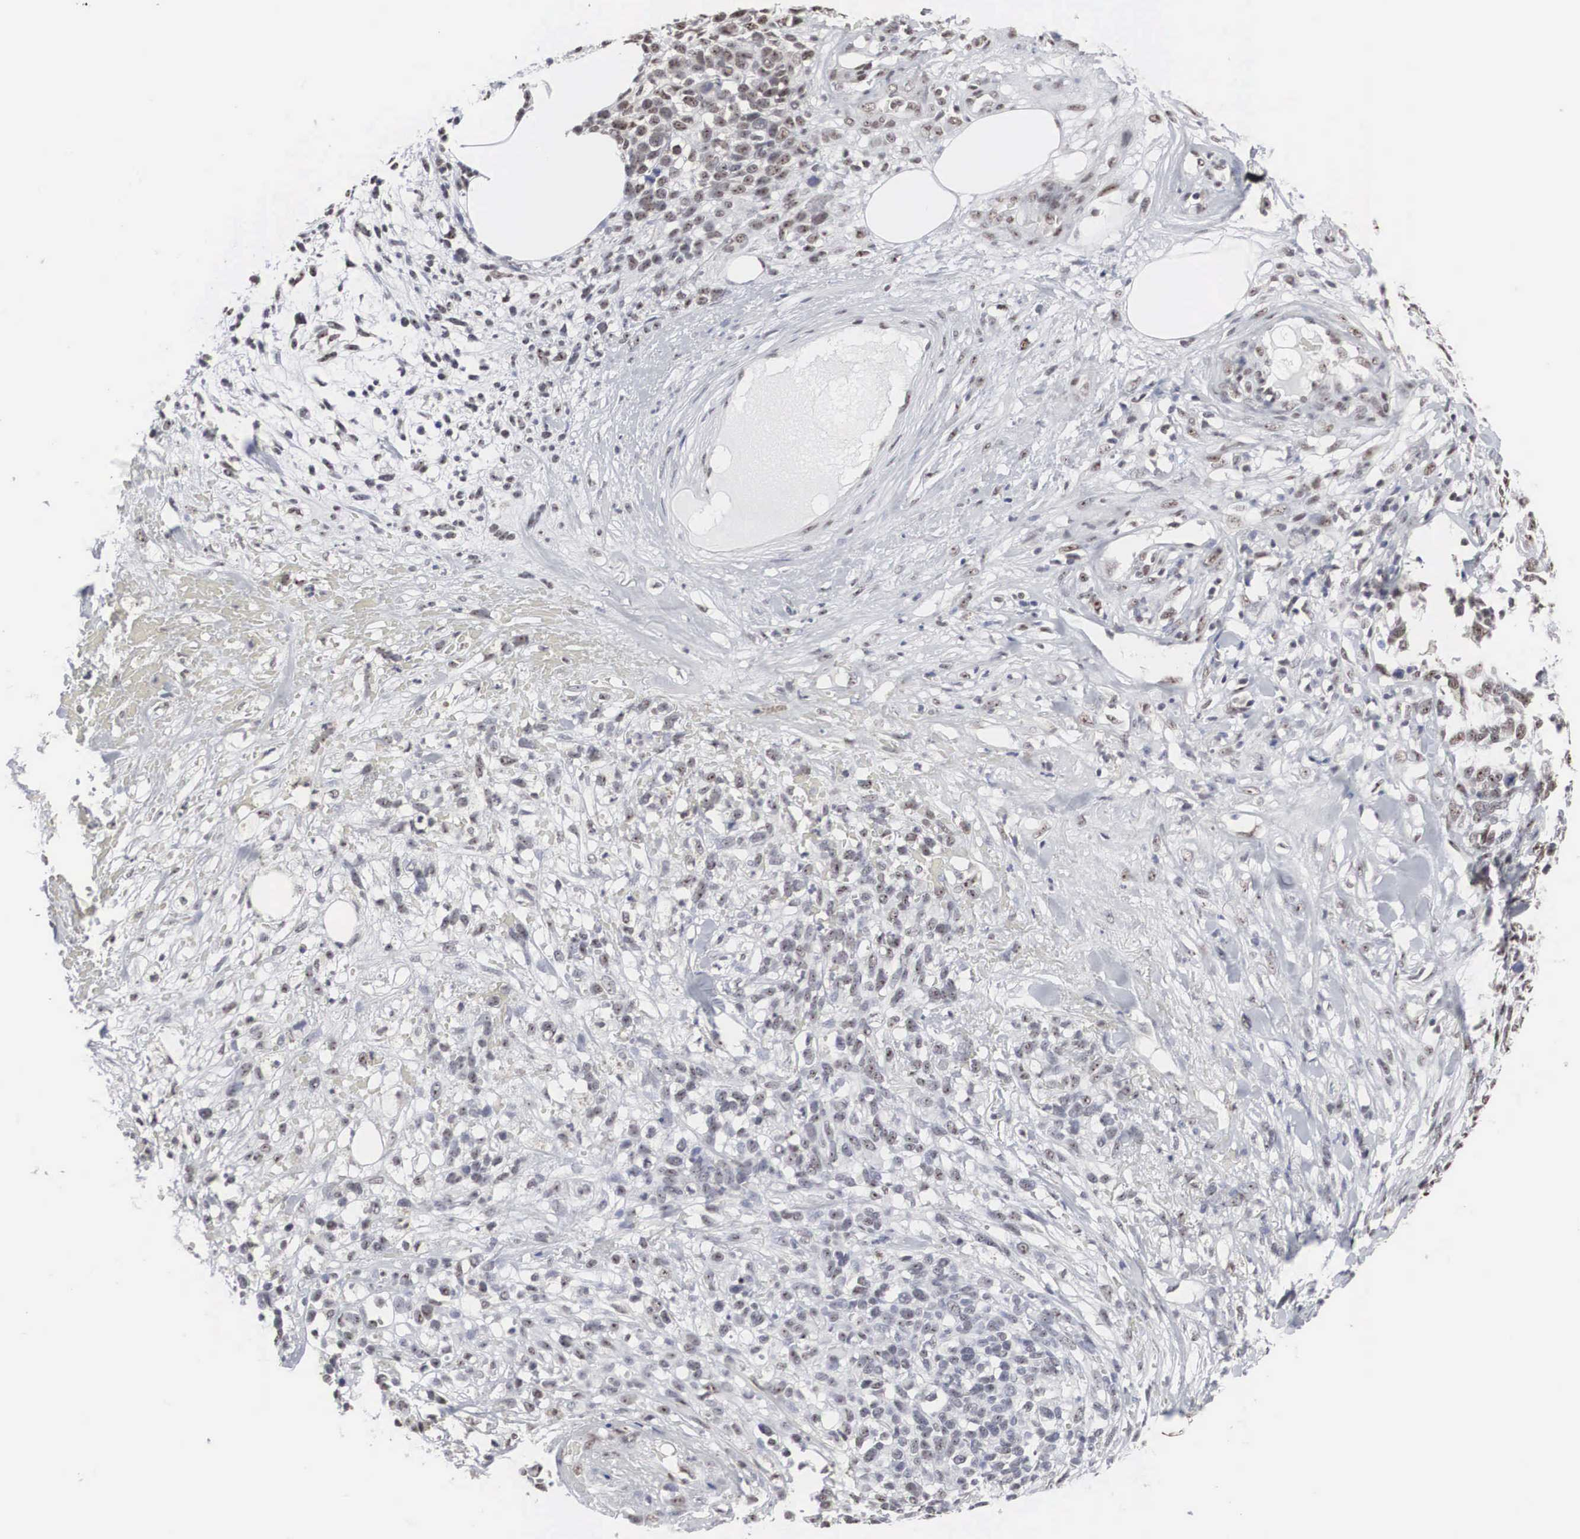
{"staining": {"intensity": "negative", "quantity": "none", "location": "none"}, "tissue": "melanoma", "cell_type": "Tumor cells", "image_type": "cancer", "snomed": [{"axis": "morphology", "description": "Malignant melanoma, NOS"}, {"axis": "topography", "description": "Skin"}], "caption": "DAB immunohistochemical staining of human malignant melanoma shows no significant staining in tumor cells.", "gene": "AUTS2", "patient": {"sex": "female", "age": 85}}